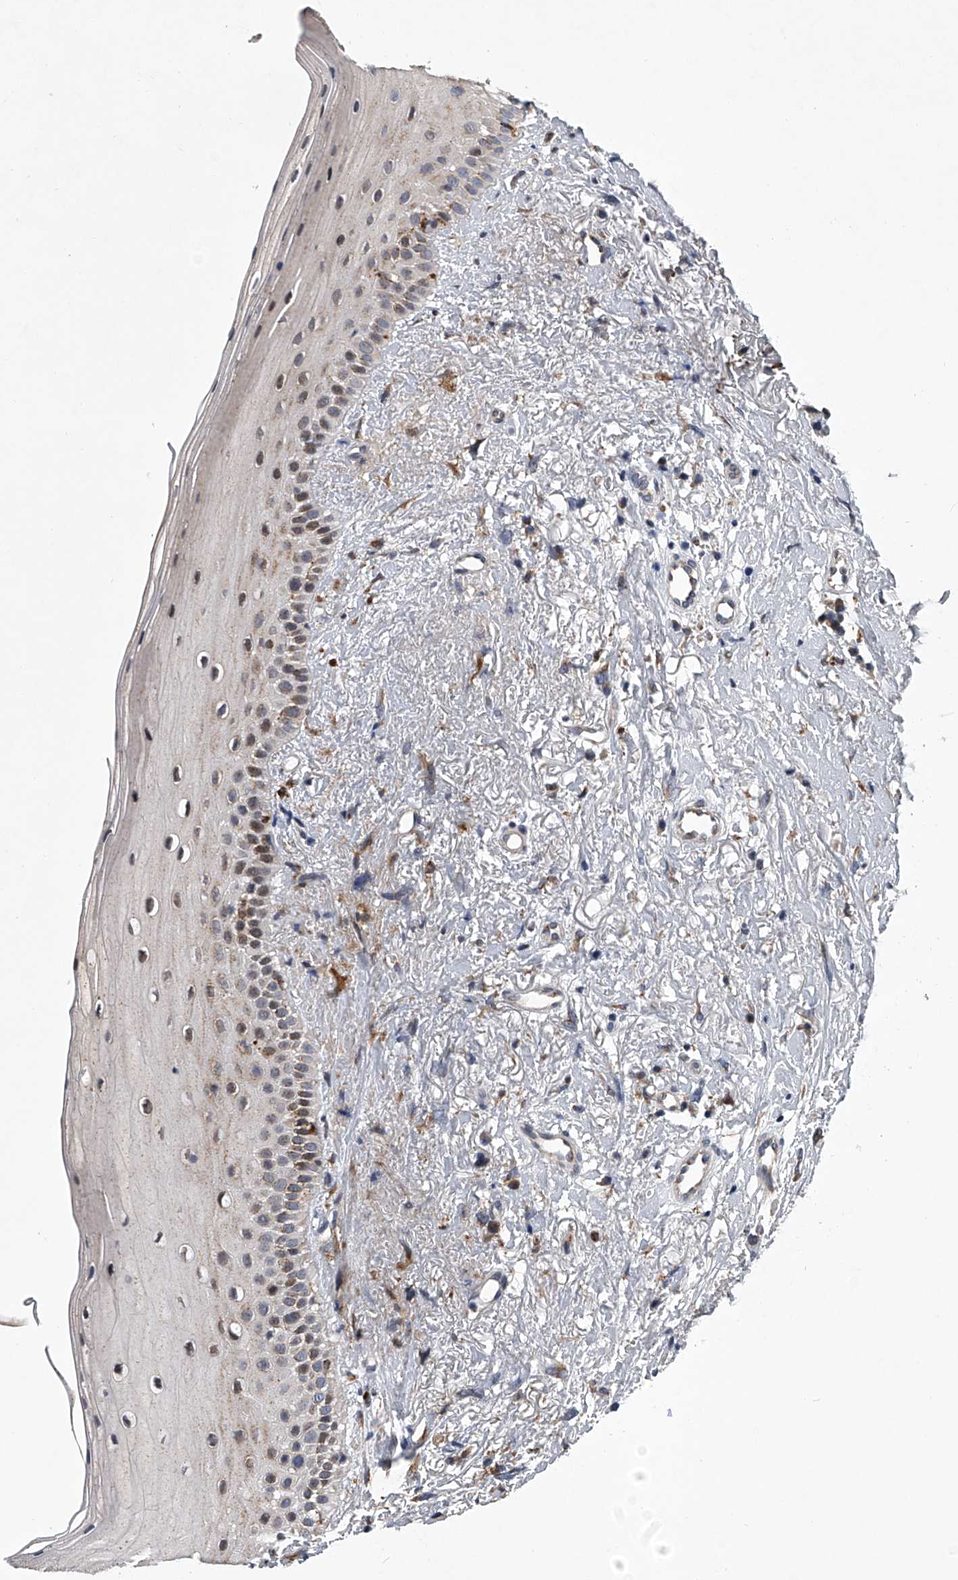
{"staining": {"intensity": "moderate", "quantity": "<25%", "location": "cytoplasmic/membranous"}, "tissue": "oral mucosa", "cell_type": "Squamous epithelial cells", "image_type": "normal", "snomed": [{"axis": "morphology", "description": "Normal tissue, NOS"}, {"axis": "topography", "description": "Oral tissue"}], "caption": "A micrograph of oral mucosa stained for a protein demonstrates moderate cytoplasmic/membranous brown staining in squamous epithelial cells. Using DAB (brown) and hematoxylin (blue) stains, captured at high magnification using brightfield microscopy.", "gene": "TRIM8", "patient": {"sex": "female", "age": 63}}